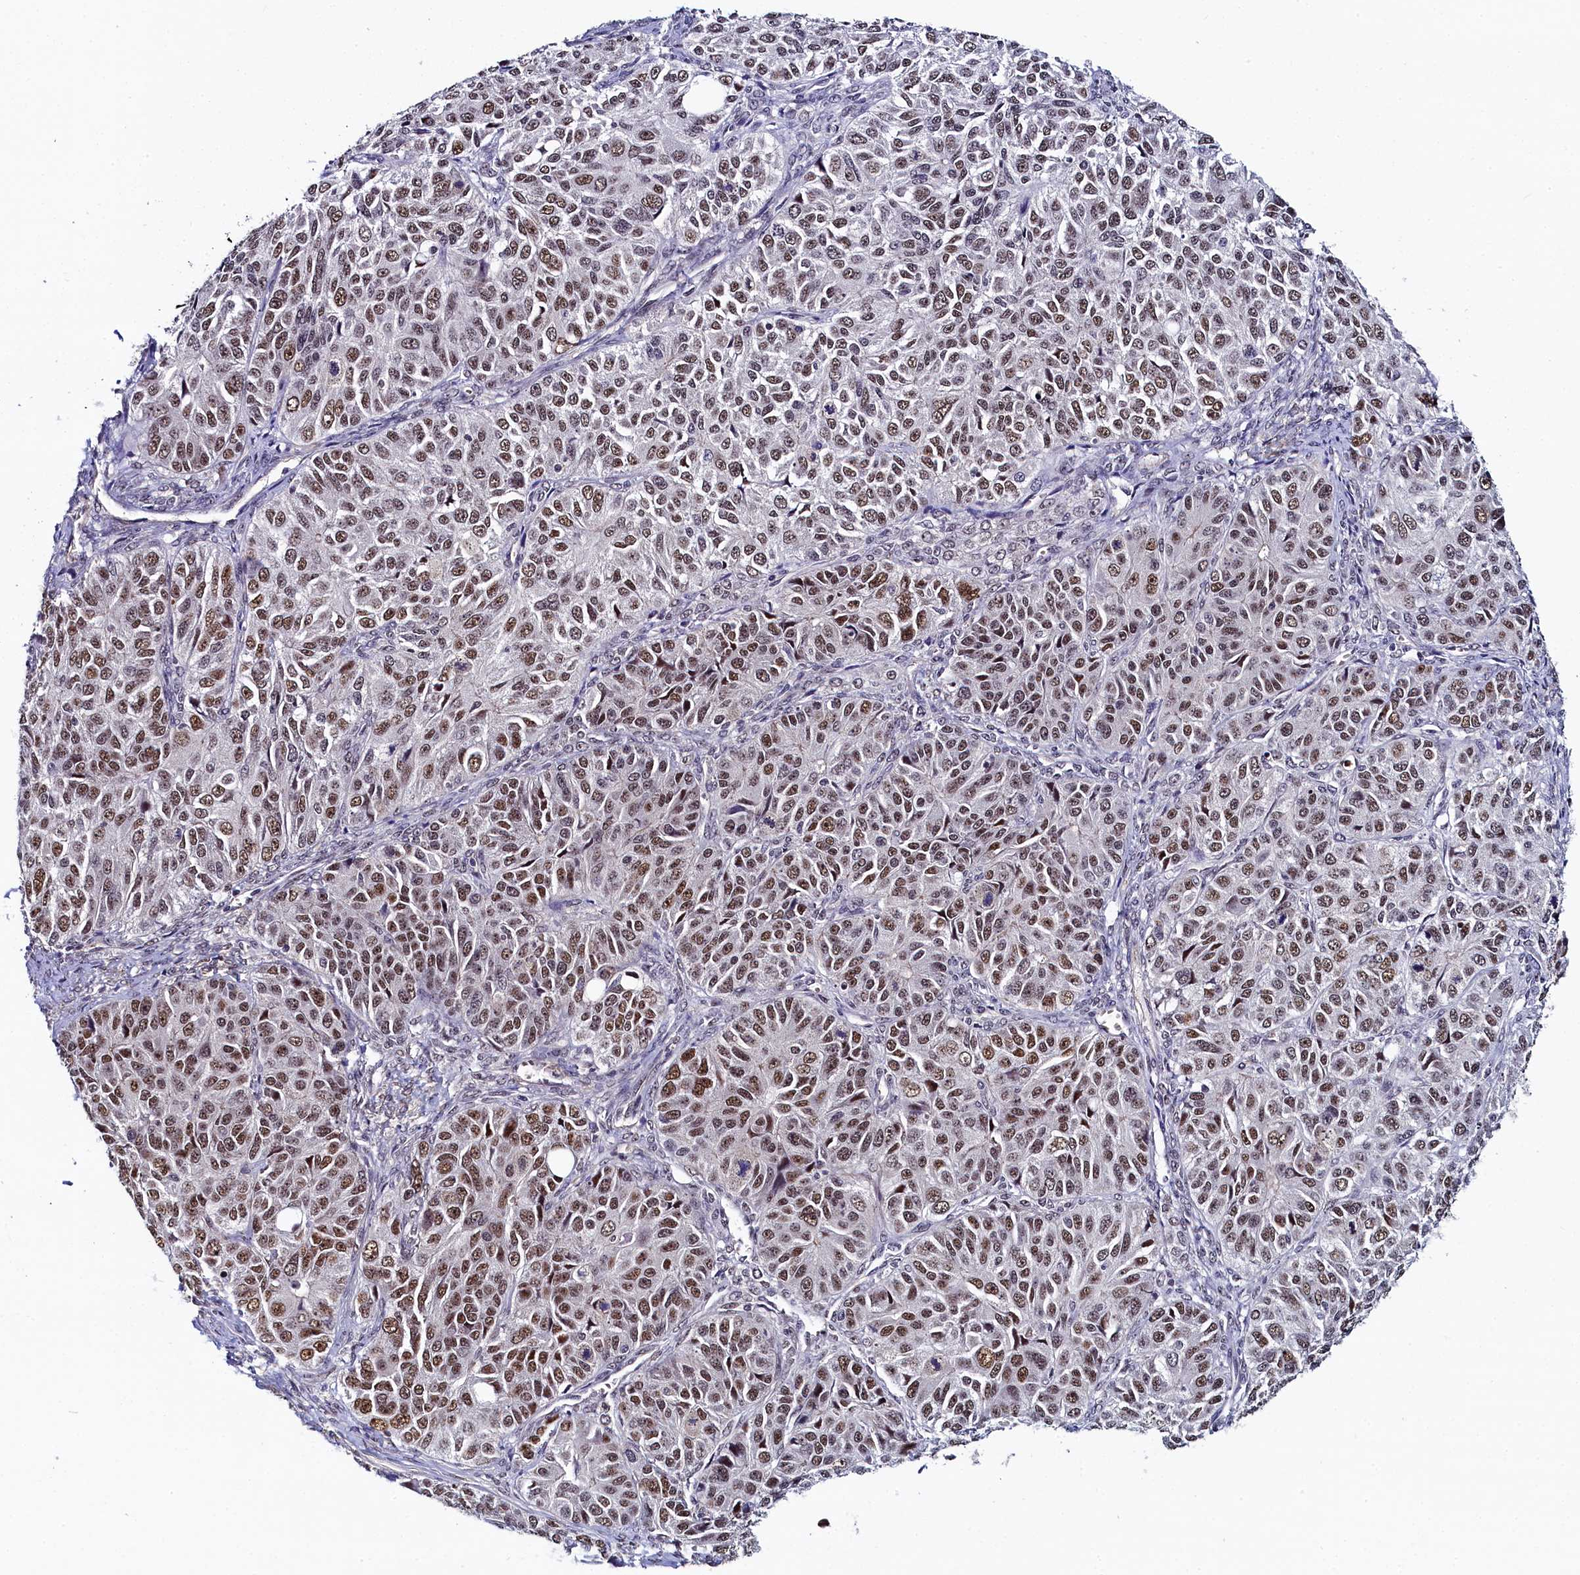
{"staining": {"intensity": "moderate", "quantity": ">75%", "location": "nuclear"}, "tissue": "ovarian cancer", "cell_type": "Tumor cells", "image_type": "cancer", "snomed": [{"axis": "morphology", "description": "Carcinoma, endometroid"}, {"axis": "topography", "description": "Ovary"}], "caption": "Moderate nuclear staining is seen in approximately >75% of tumor cells in endometroid carcinoma (ovarian). (DAB (3,3'-diaminobenzidine) IHC, brown staining for protein, blue staining for nuclei).", "gene": "INTS14", "patient": {"sex": "female", "age": 51}}